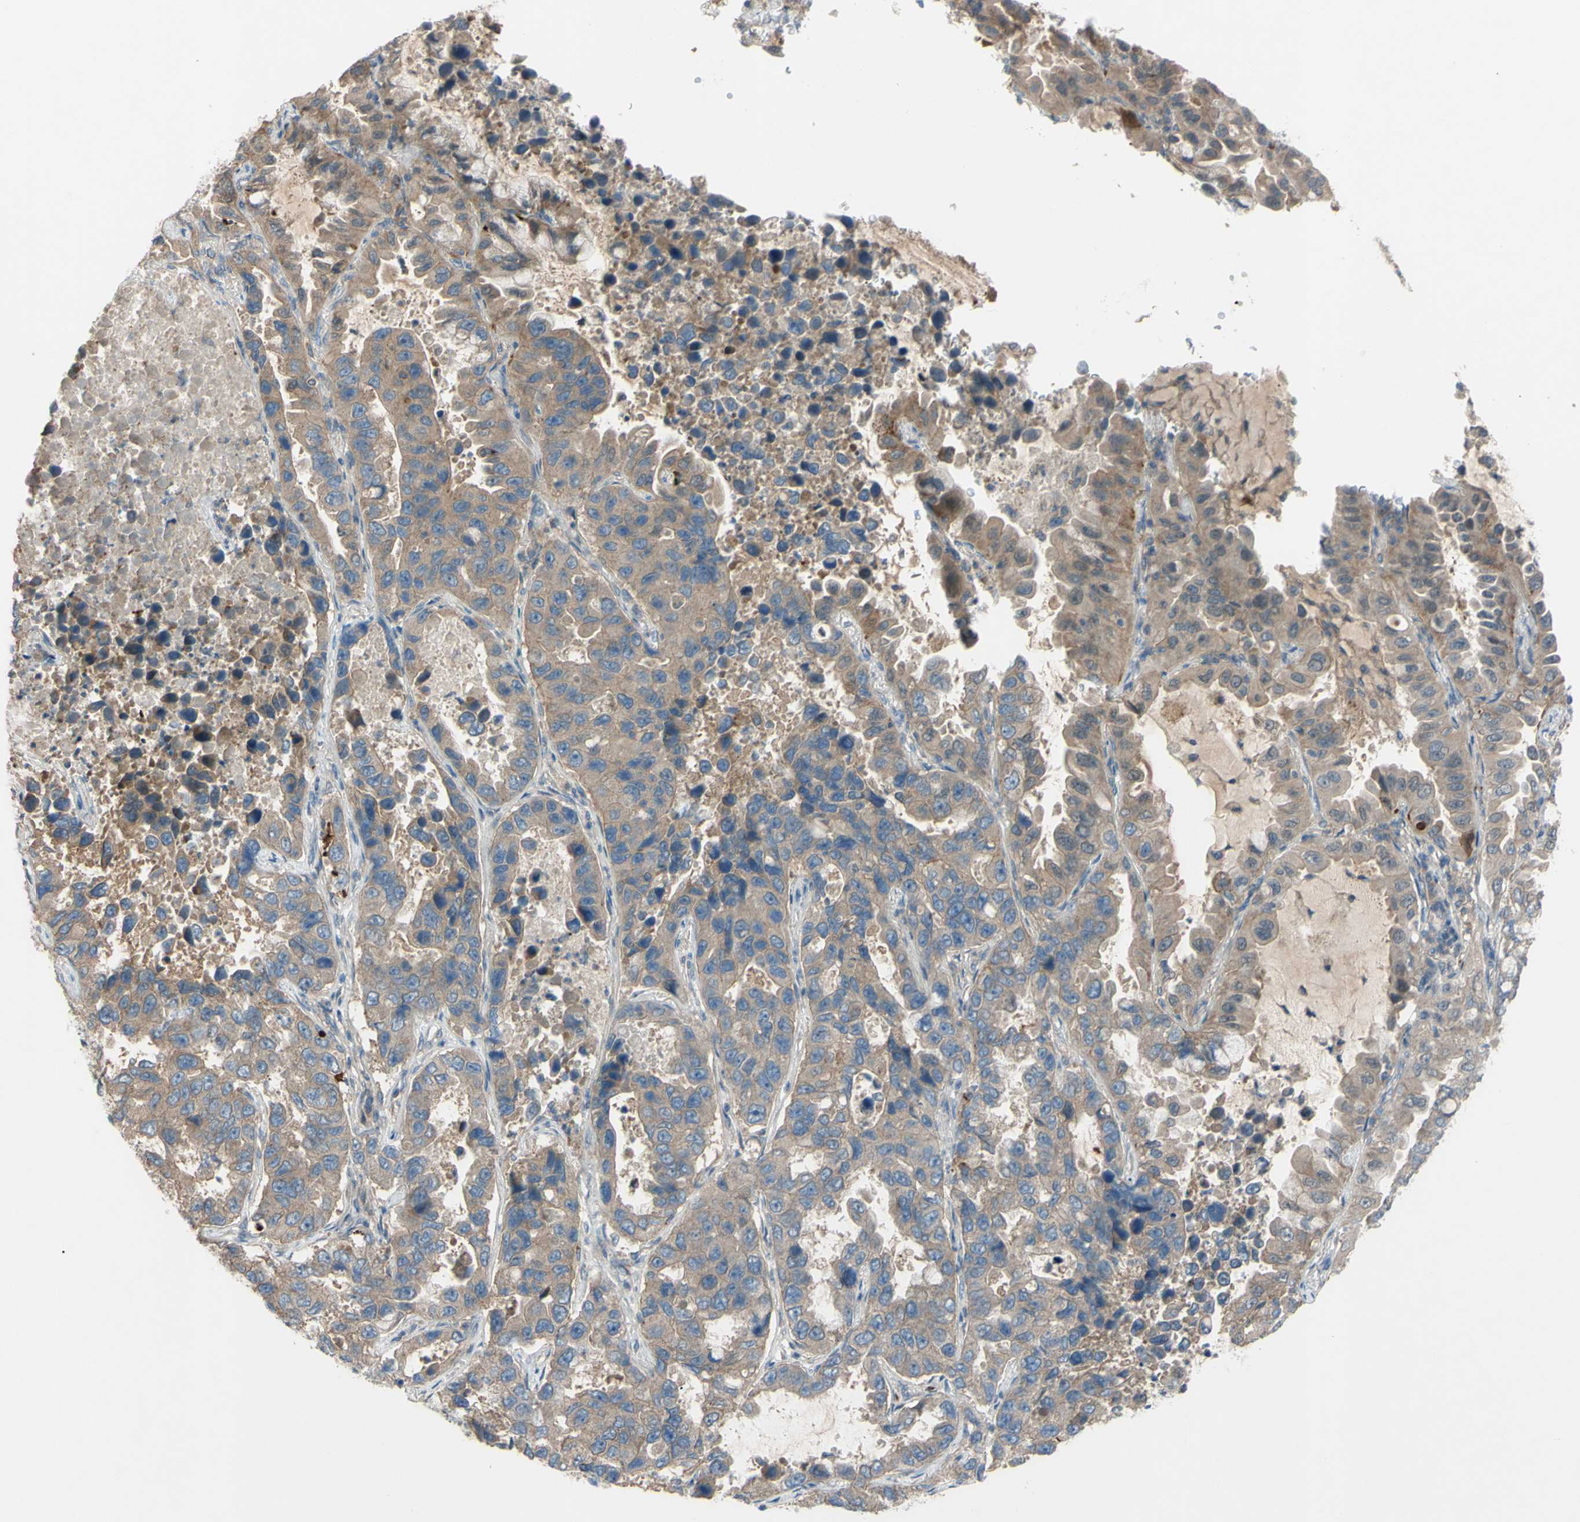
{"staining": {"intensity": "moderate", "quantity": ">75%", "location": "cytoplasmic/membranous"}, "tissue": "lung cancer", "cell_type": "Tumor cells", "image_type": "cancer", "snomed": [{"axis": "morphology", "description": "Adenocarcinoma, NOS"}, {"axis": "topography", "description": "Lung"}], "caption": "Lung cancer stained with DAB (3,3'-diaminobenzidine) IHC displays medium levels of moderate cytoplasmic/membranous expression in approximately >75% of tumor cells. Immunohistochemistry stains the protein in brown and the nuclei are stained blue.", "gene": "AFP", "patient": {"sex": "male", "age": 64}}